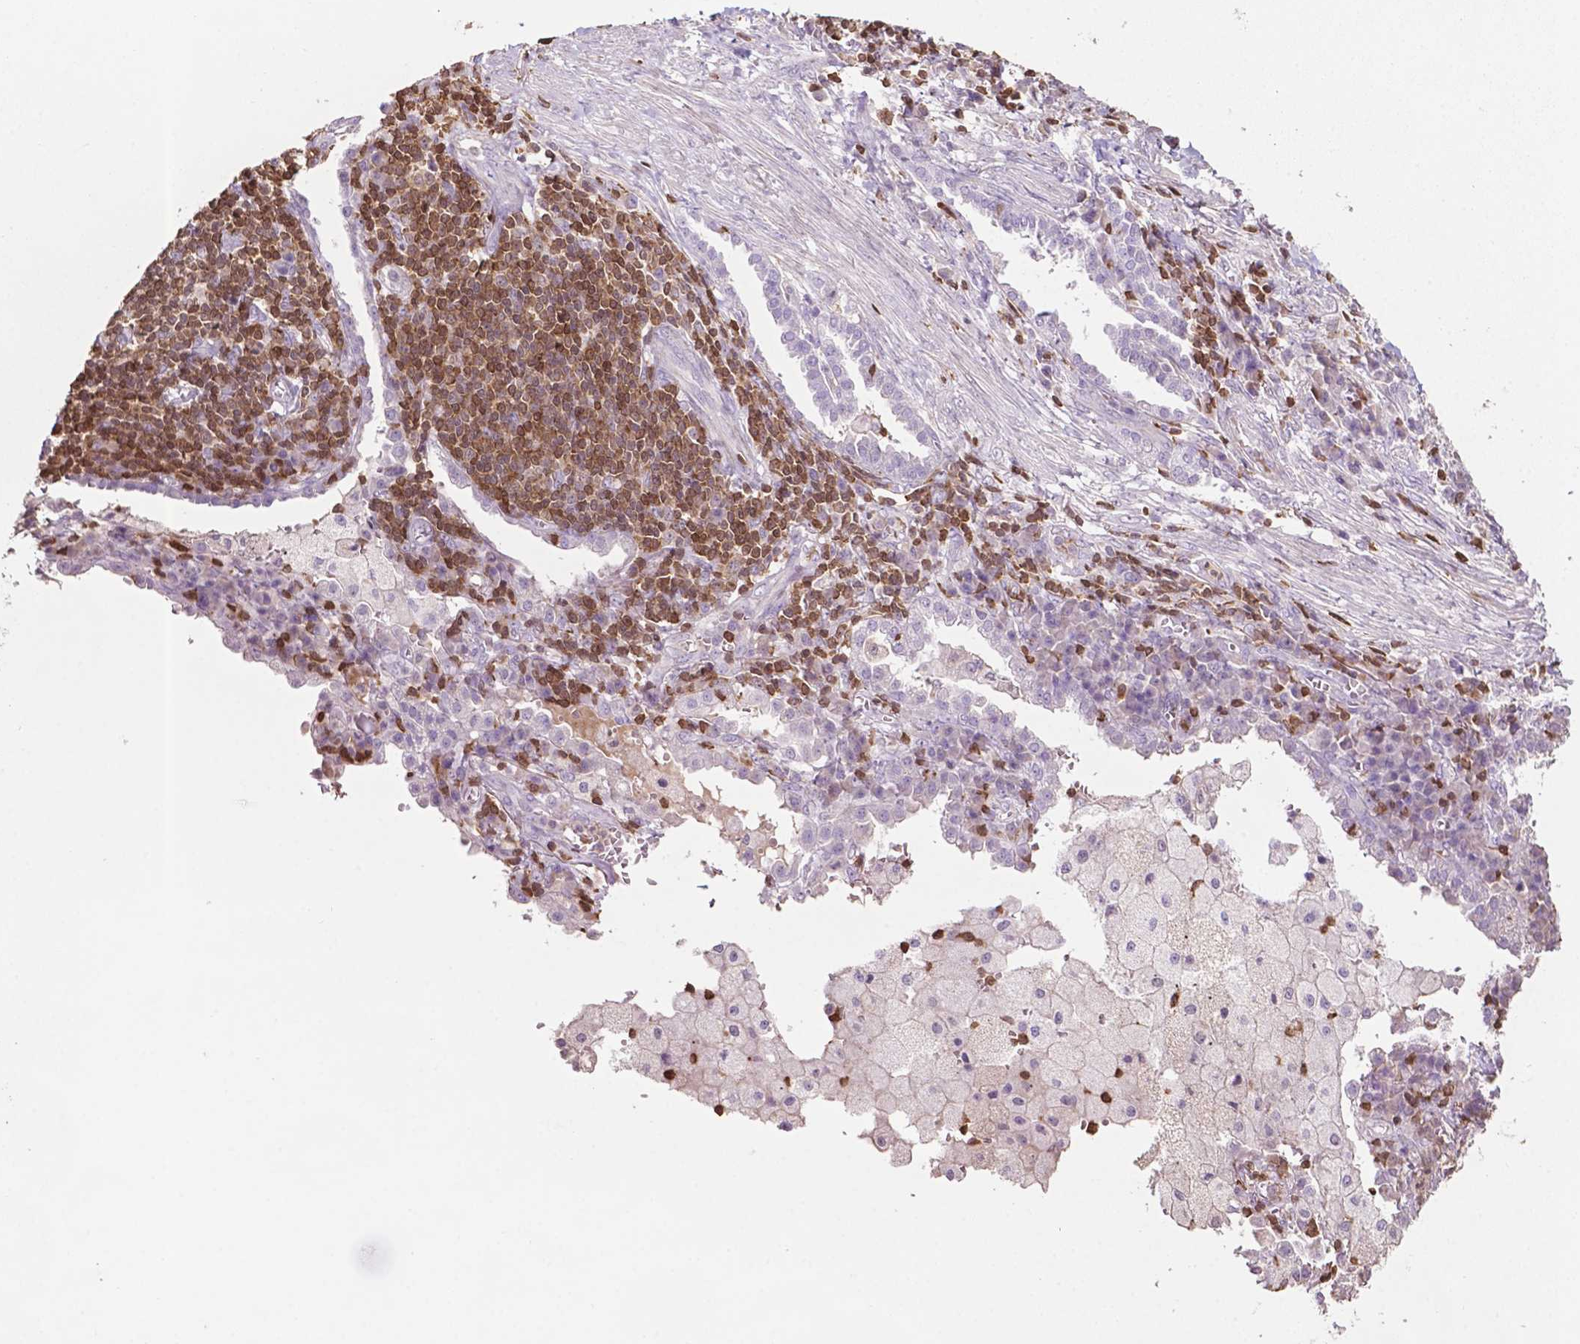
{"staining": {"intensity": "negative", "quantity": "none", "location": "none"}, "tissue": "lung cancer", "cell_type": "Tumor cells", "image_type": "cancer", "snomed": [{"axis": "morphology", "description": "Adenocarcinoma, NOS"}, {"axis": "topography", "description": "Lung"}], "caption": "DAB immunohistochemical staining of human lung cancer demonstrates no significant positivity in tumor cells. (DAB immunohistochemistry (IHC) visualized using brightfield microscopy, high magnification).", "gene": "TBC1D10C", "patient": {"sex": "male", "age": 57}}